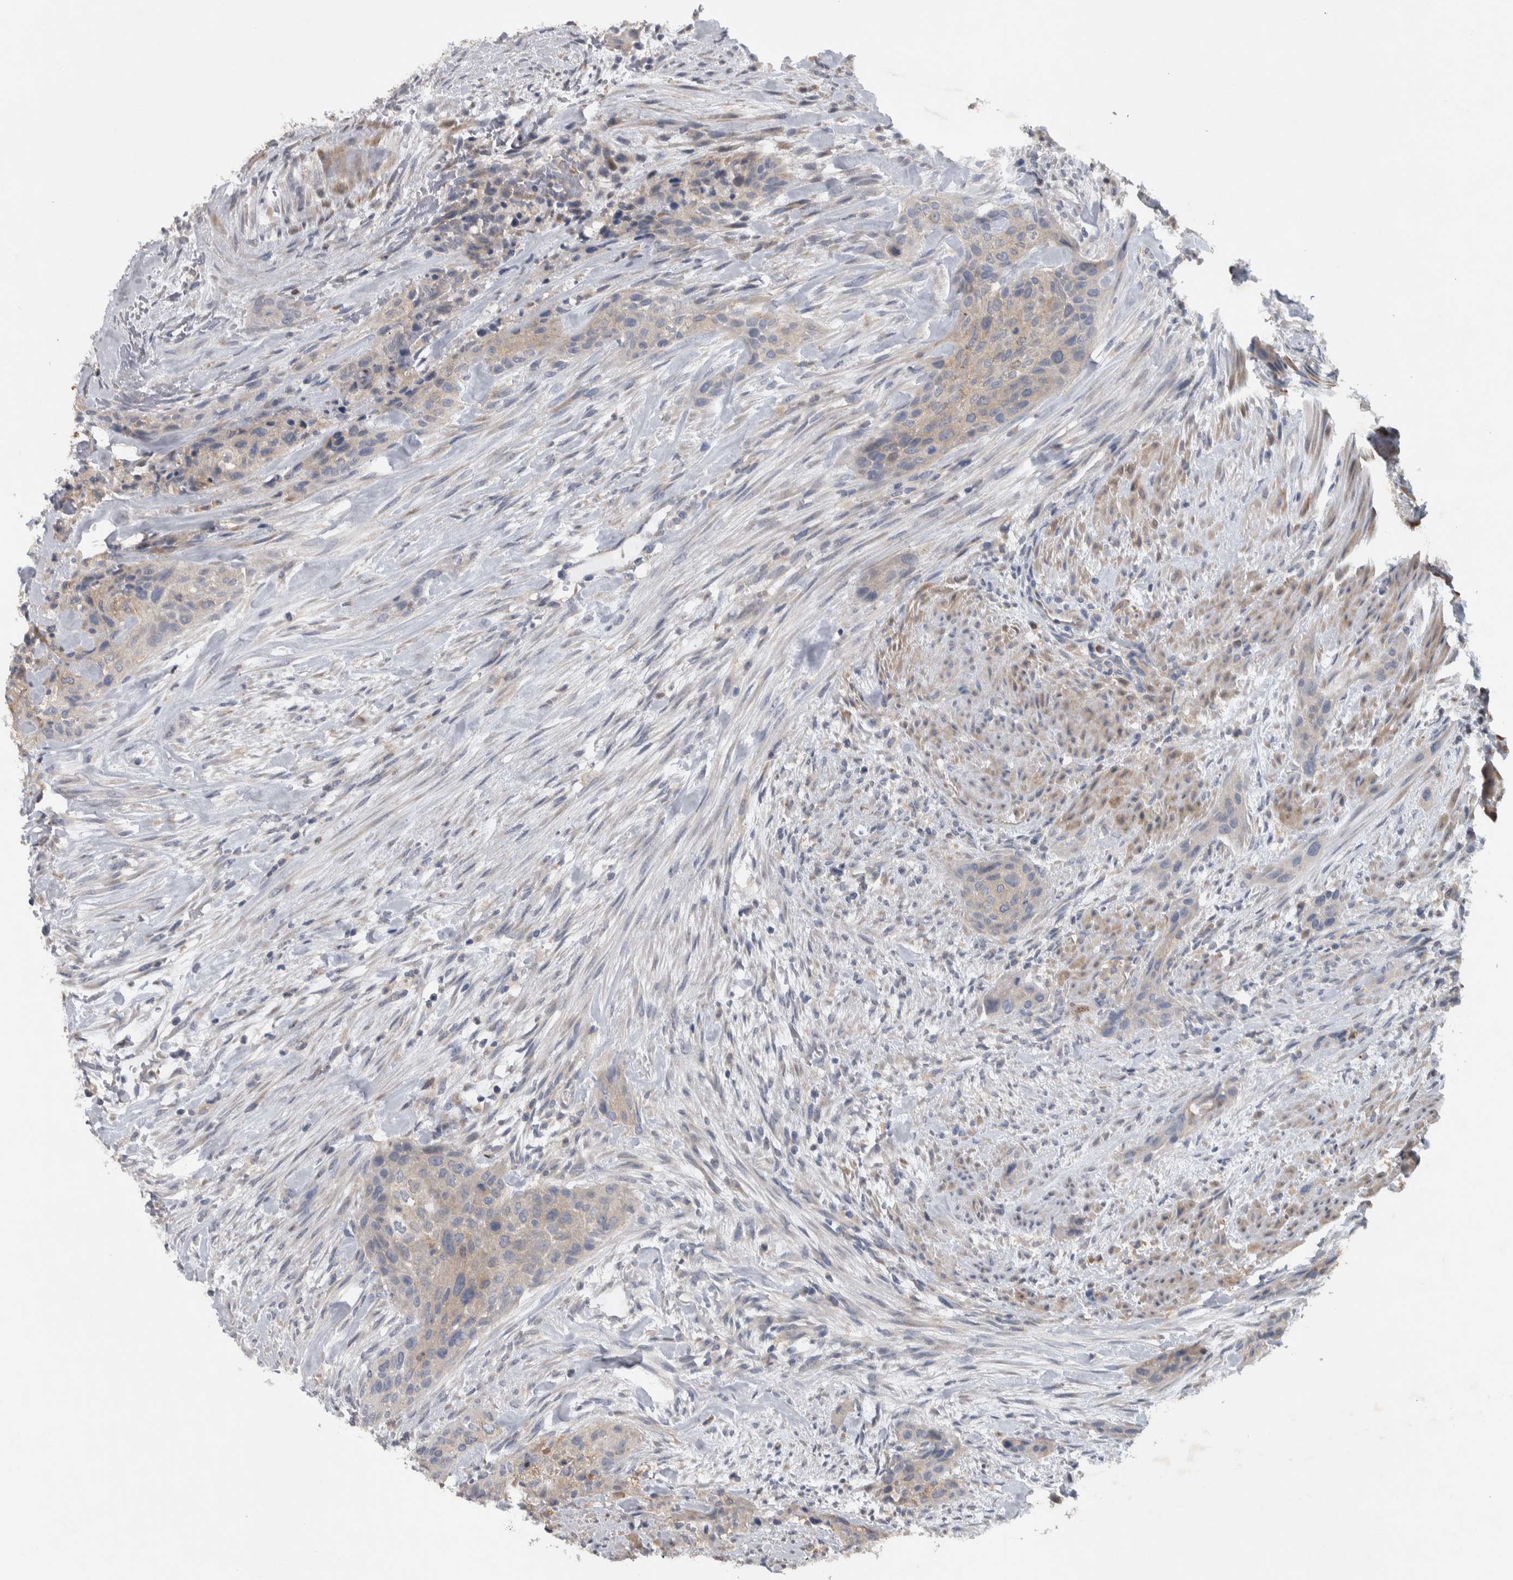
{"staining": {"intensity": "weak", "quantity": ">75%", "location": "cytoplasmic/membranous"}, "tissue": "urothelial cancer", "cell_type": "Tumor cells", "image_type": "cancer", "snomed": [{"axis": "morphology", "description": "Urothelial carcinoma, High grade"}, {"axis": "topography", "description": "Urinary bladder"}], "caption": "Human high-grade urothelial carcinoma stained for a protein (brown) demonstrates weak cytoplasmic/membranous positive positivity in approximately >75% of tumor cells.", "gene": "NT5C2", "patient": {"sex": "male", "age": 35}}